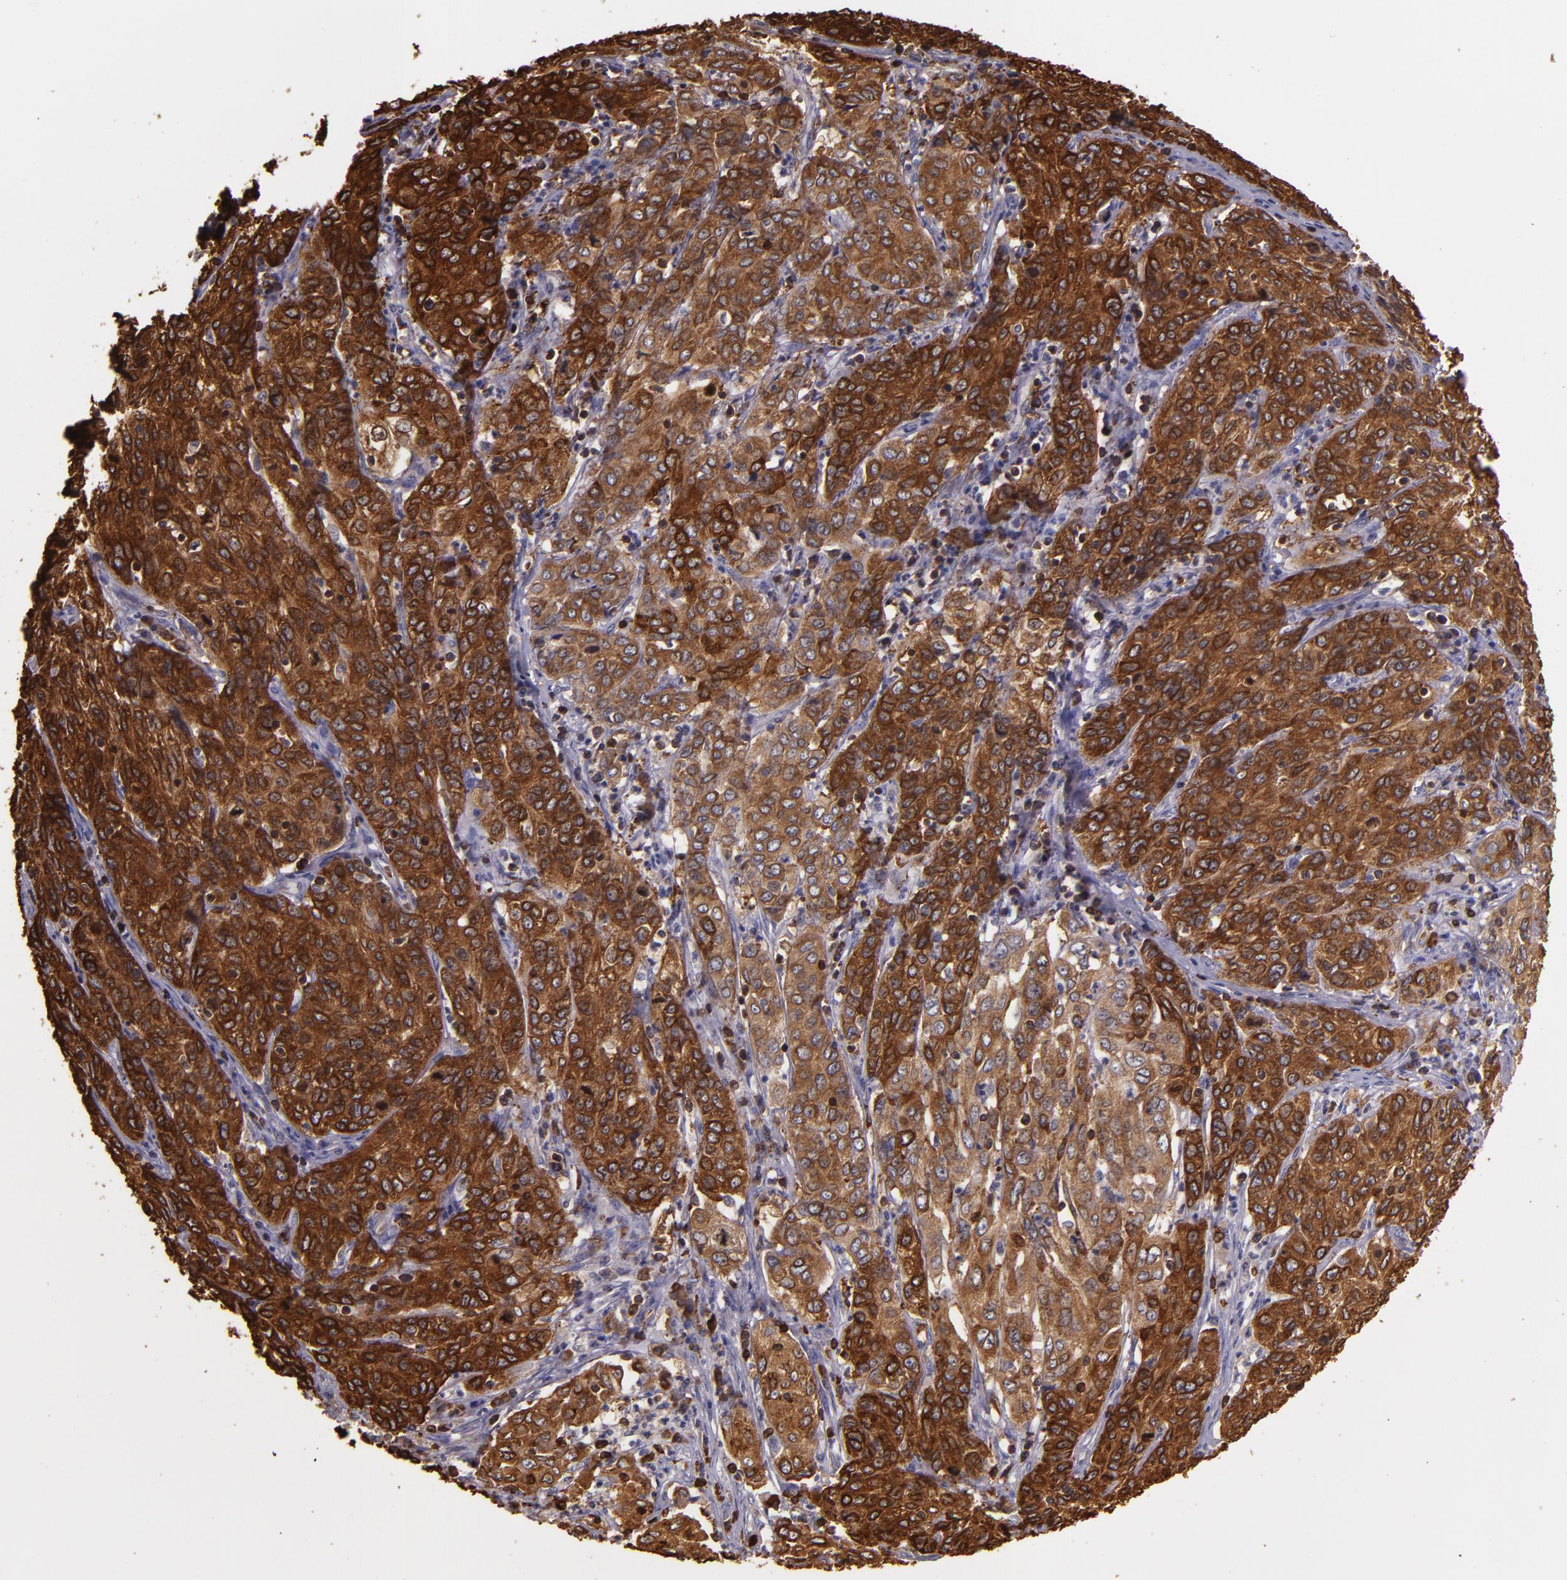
{"staining": {"intensity": "strong", "quantity": ">75%", "location": "cytoplasmic/membranous"}, "tissue": "cervical cancer", "cell_type": "Tumor cells", "image_type": "cancer", "snomed": [{"axis": "morphology", "description": "Squamous cell carcinoma, NOS"}, {"axis": "topography", "description": "Cervix"}], "caption": "Immunohistochemistry (IHC) (DAB (3,3'-diaminobenzidine)) staining of squamous cell carcinoma (cervical) displays strong cytoplasmic/membranous protein positivity in approximately >75% of tumor cells.", "gene": "SLC9A3R1", "patient": {"sex": "female", "age": 38}}